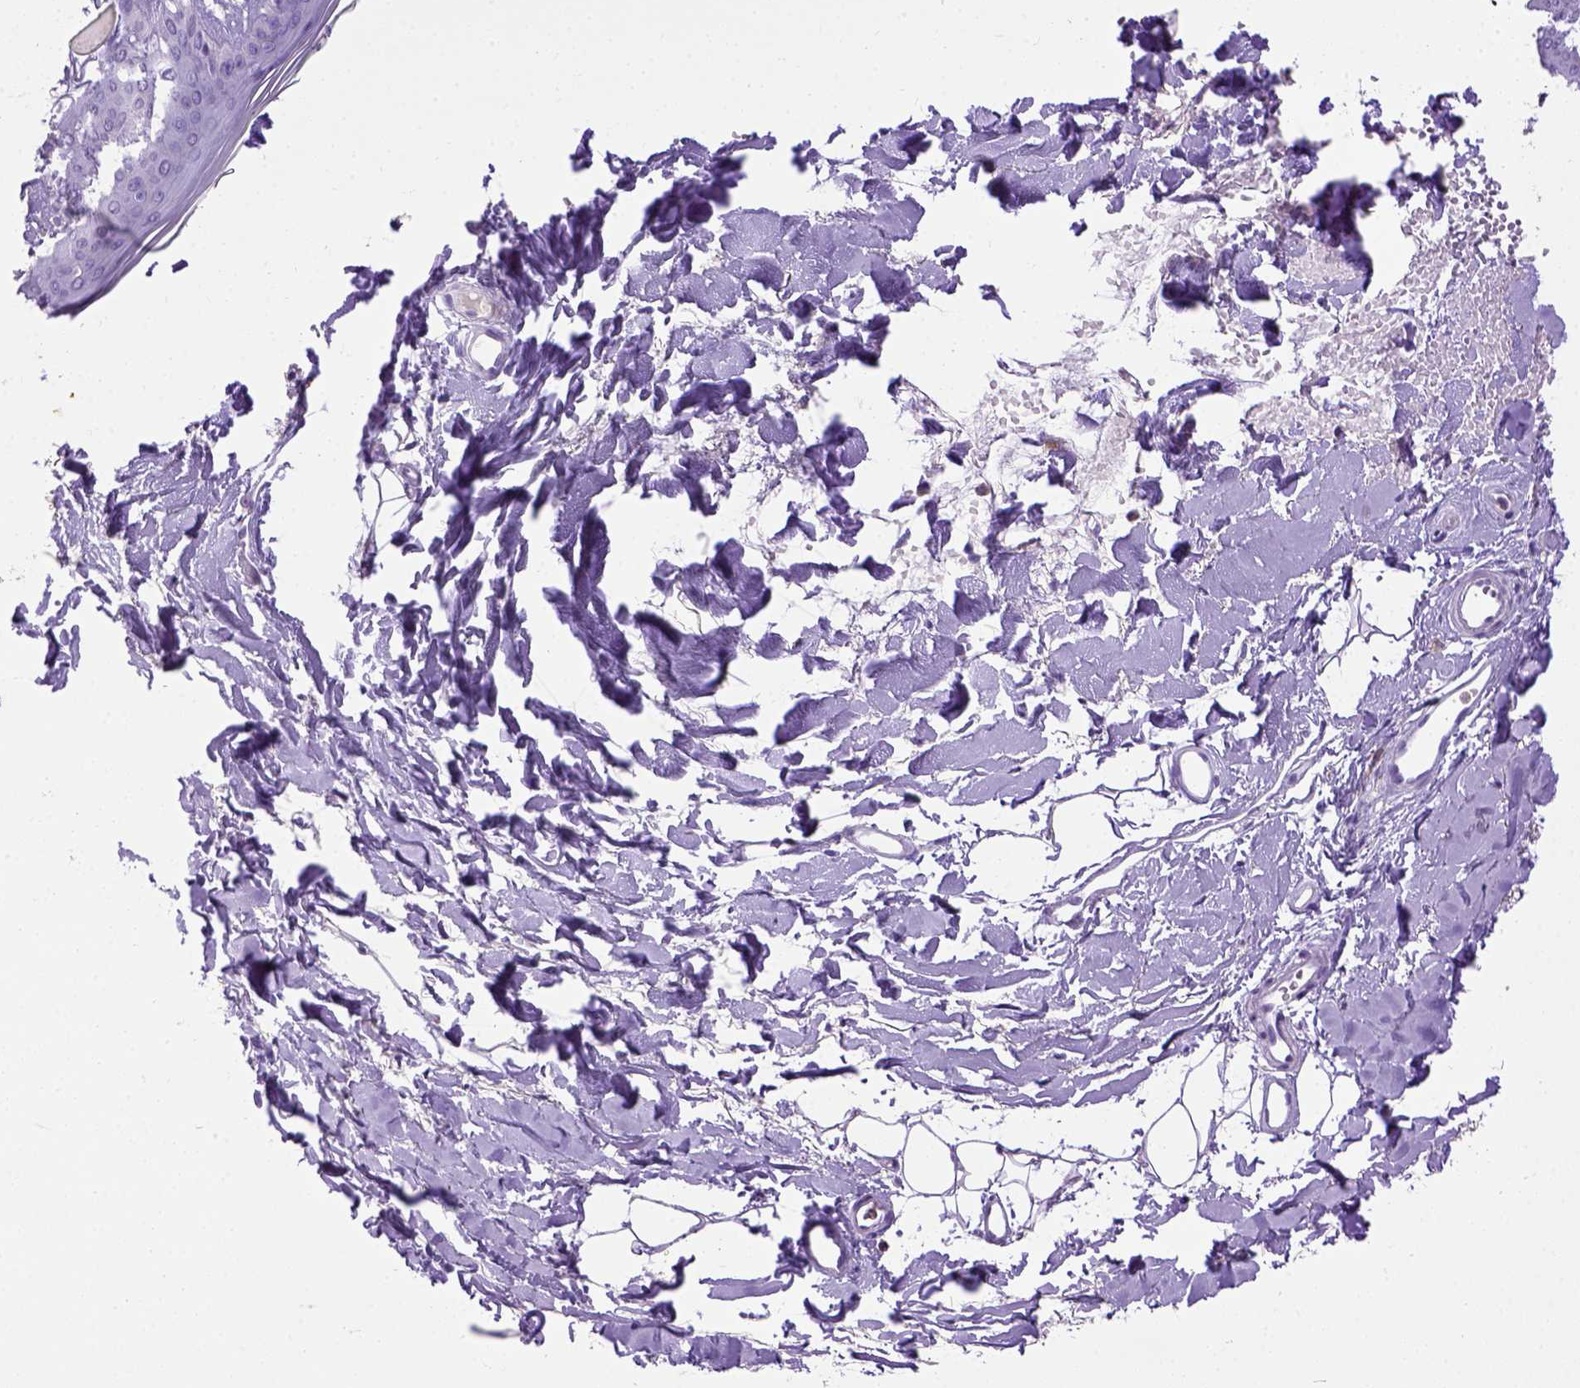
{"staining": {"intensity": "negative", "quantity": "none", "location": "none"}, "tissue": "skin", "cell_type": "Fibroblasts", "image_type": "normal", "snomed": [{"axis": "morphology", "description": "Normal tissue, NOS"}, {"axis": "topography", "description": "Skin"}], "caption": "Immunohistochemistry of unremarkable skin exhibits no expression in fibroblasts. Brightfield microscopy of IHC stained with DAB (3,3'-diaminobenzidine) (brown) and hematoxylin (blue), captured at high magnification.", "gene": "ITGAX", "patient": {"sex": "female", "age": 34}}